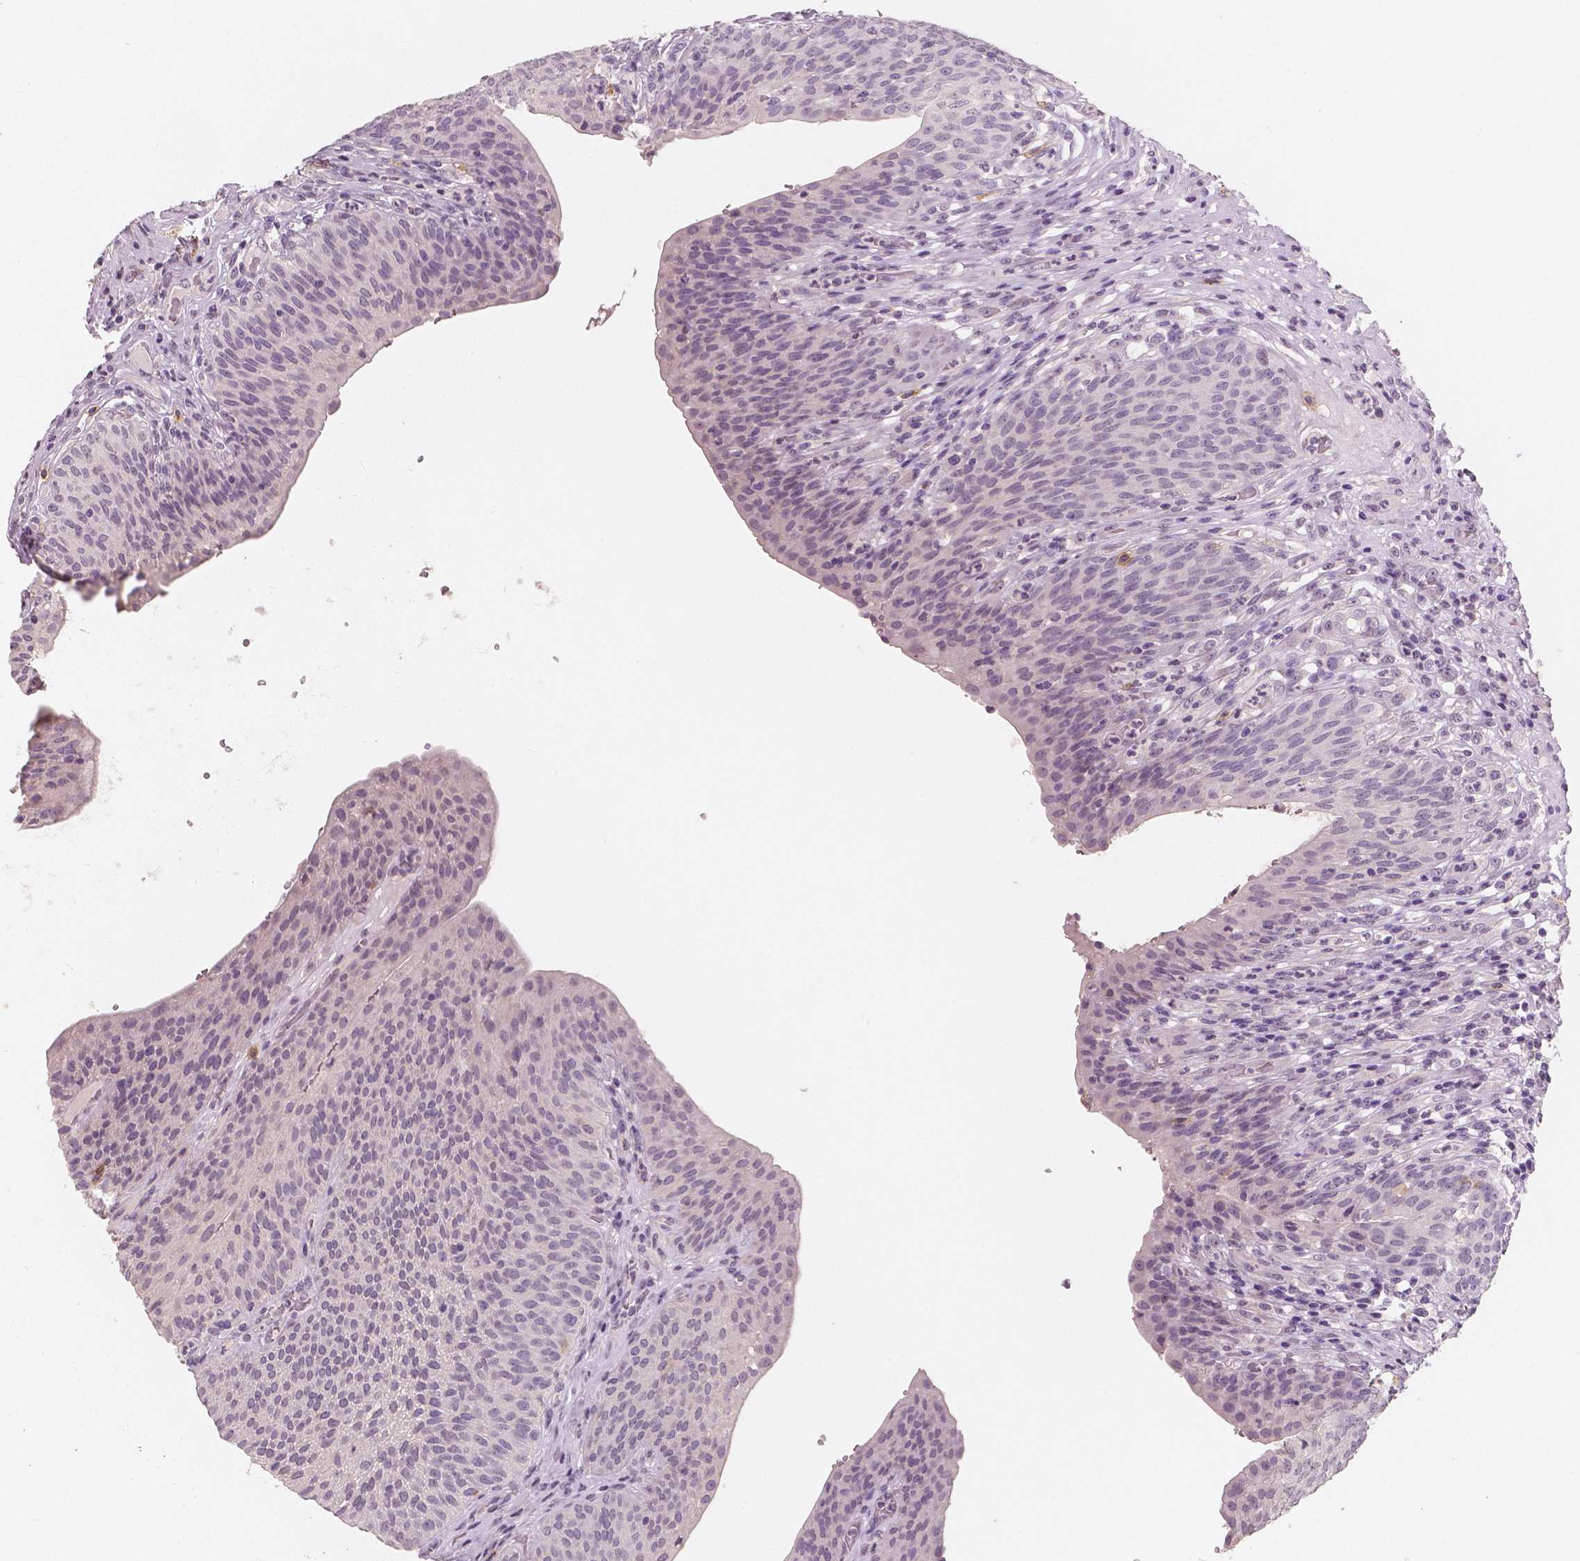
{"staining": {"intensity": "negative", "quantity": "none", "location": "none"}, "tissue": "urinary bladder", "cell_type": "Urothelial cells", "image_type": "normal", "snomed": [{"axis": "morphology", "description": "Normal tissue, NOS"}, {"axis": "topography", "description": "Urinary bladder"}, {"axis": "topography", "description": "Peripheral nerve tissue"}], "caption": "This histopathology image is of normal urinary bladder stained with immunohistochemistry to label a protein in brown with the nuclei are counter-stained blue. There is no staining in urothelial cells.", "gene": "KIT", "patient": {"sex": "male", "age": 66}}